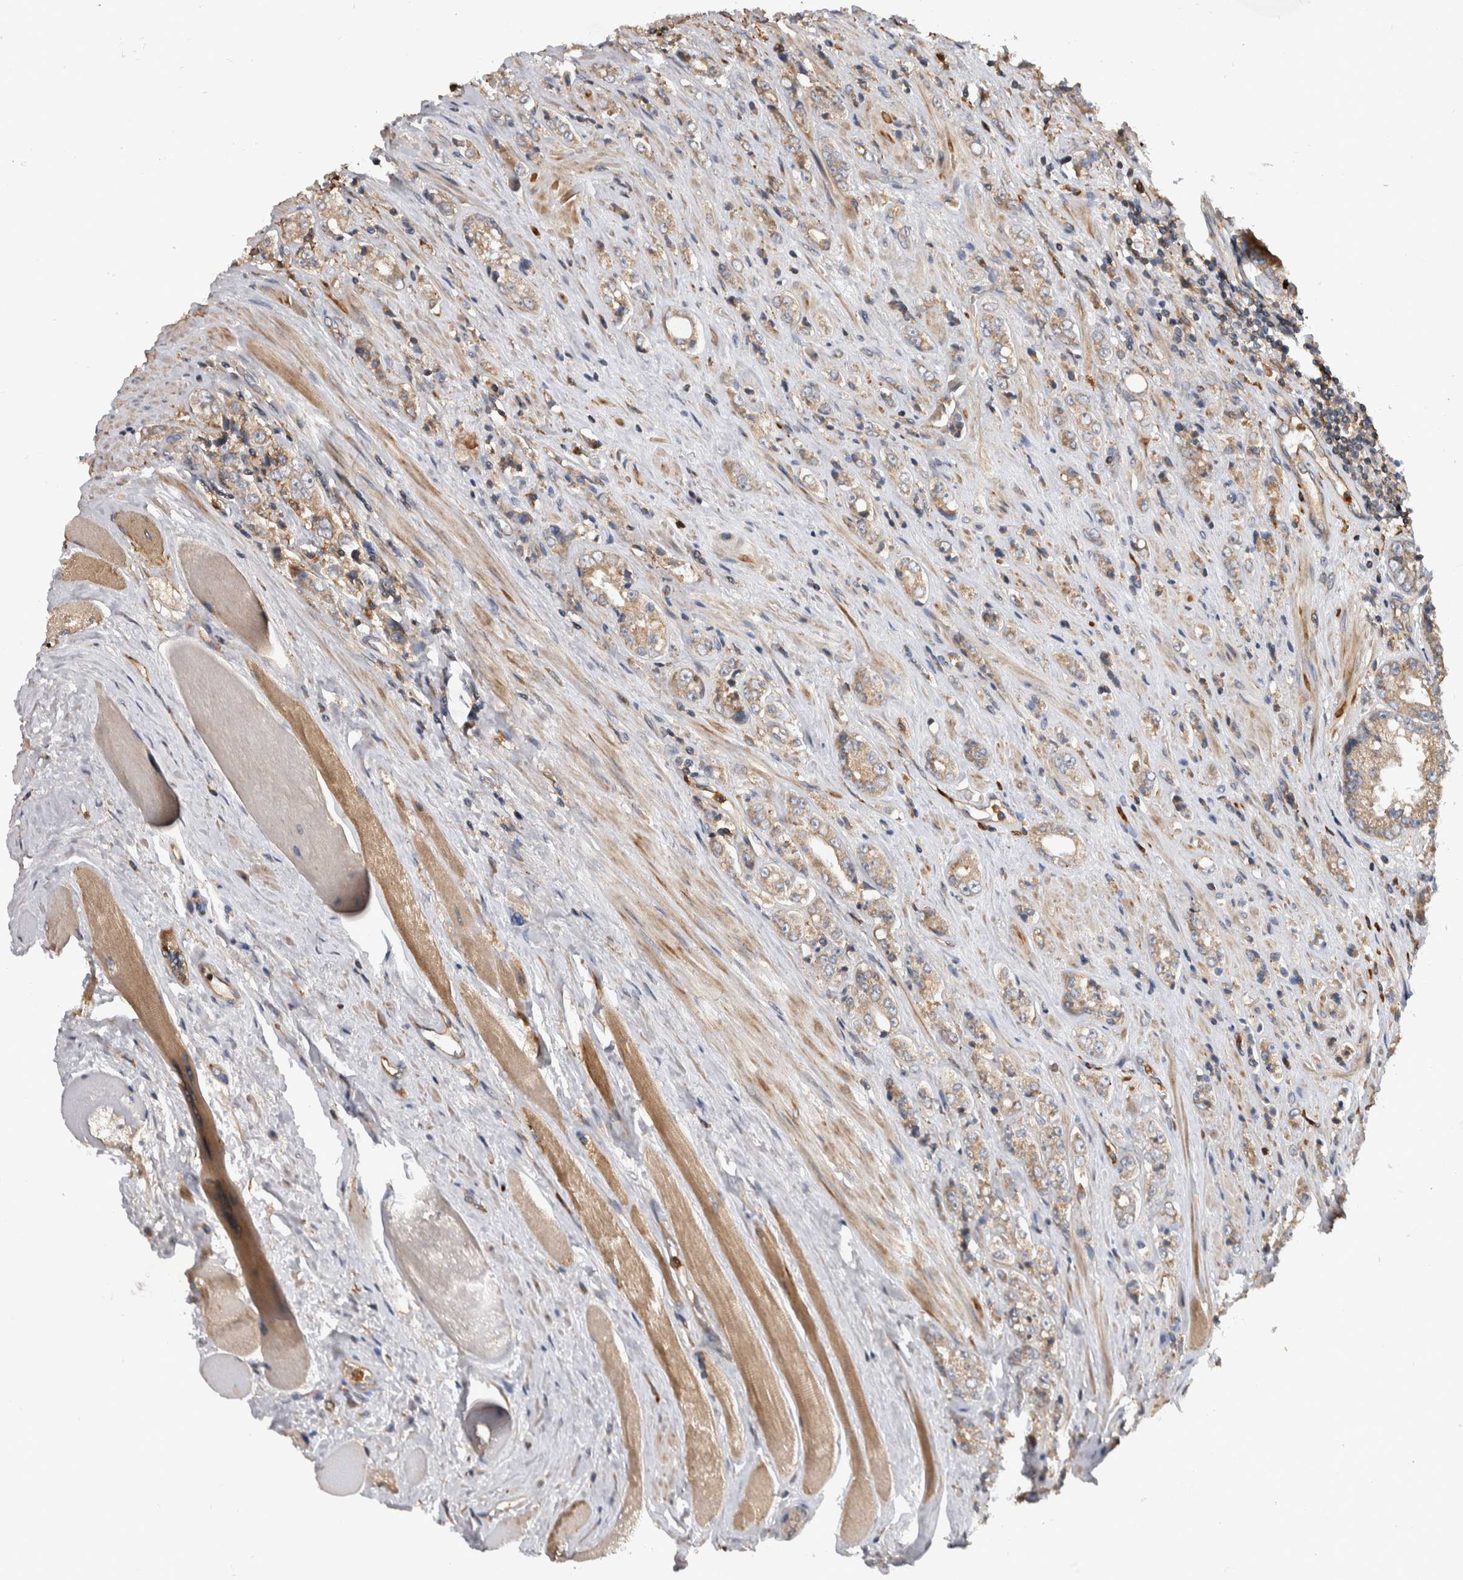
{"staining": {"intensity": "weak", "quantity": ">75%", "location": "cytoplasmic/membranous"}, "tissue": "prostate cancer", "cell_type": "Tumor cells", "image_type": "cancer", "snomed": [{"axis": "morphology", "description": "Adenocarcinoma, High grade"}, {"axis": "topography", "description": "Prostate"}], "caption": "Prostate cancer (adenocarcinoma (high-grade)) stained with DAB (3,3'-diaminobenzidine) immunohistochemistry demonstrates low levels of weak cytoplasmic/membranous positivity in about >75% of tumor cells.", "gene": "SDCBP", "patient": {"sex": "male", "age": 61}}